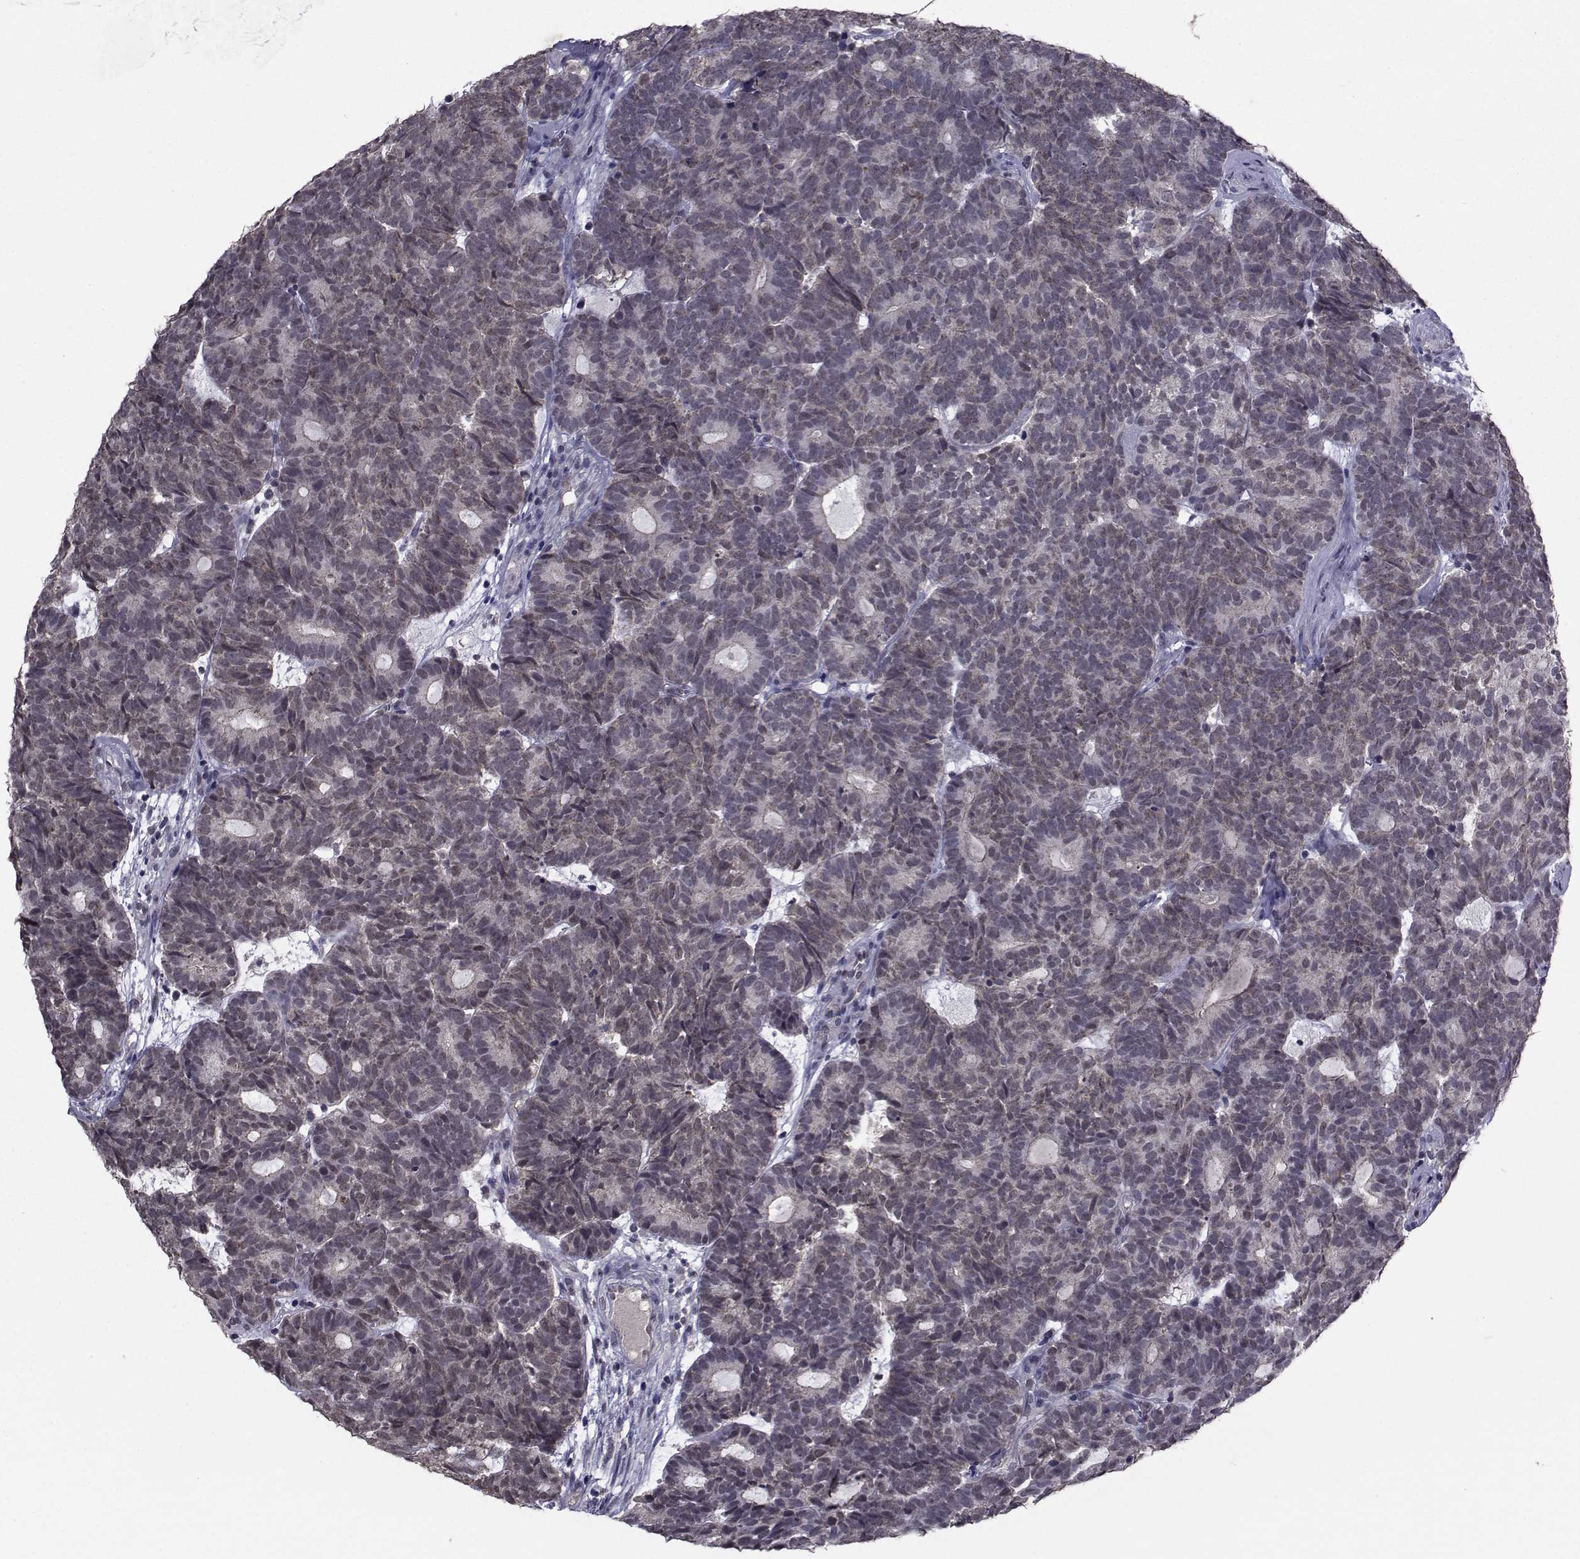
{"staining": {"intensity": "negative", "quantity": "none", "location": "none"}, "tissue": "head and neck cancer", "cell_type": "Tumor cells", "image_type": "cancer", "snomed": [{"axis": "morphology", "description": "Adenocarcinoma, NOS"}, {"axis": "topography", "description": "Head-Neck"}], "caption": "Tumor cells show no significant positivity in head and neck adenocarcinoma.", "gene": "CYP2S1", "patient": {"sex": "female", "age": 81}}